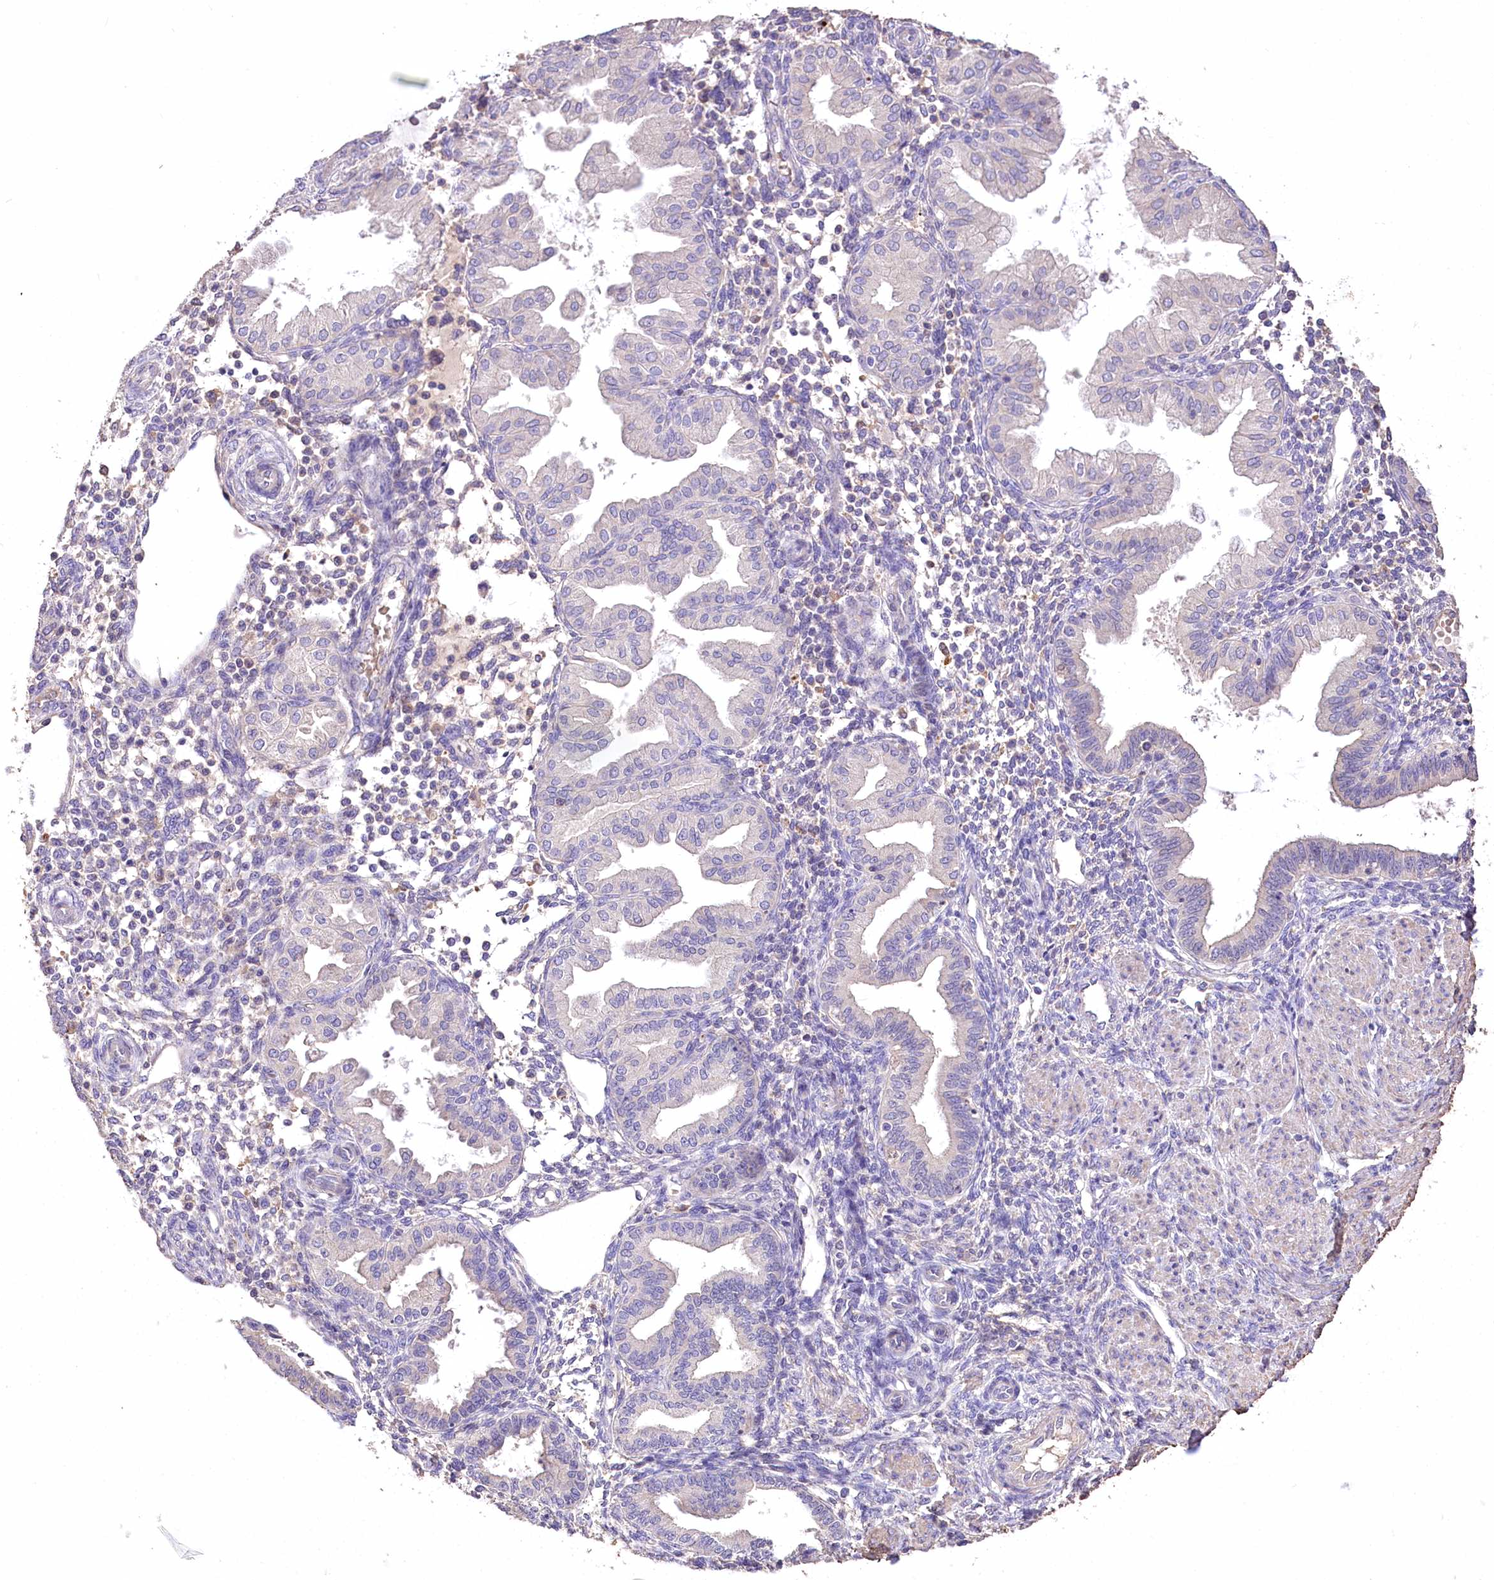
{"staining": {"intensity": "negative", "quantity": "none", "location": "none"}, "tissue": "endometrium", "cell_type": "Cells in endometrial stroma", "image_type": "normal", "snomed": [{"axis": "morphology", "description": "Normal tissue, NOS"}, {"axis": "topography", "description": "Endometrium"}], "caption": "IHC histopathology image of normal endometrium: human endometrium stained with DAB displays no significant protein positivity in cells in endometrial stroma.", "gene": "PCYOX1L", "patient": {"sex": "female", "age": 53}}